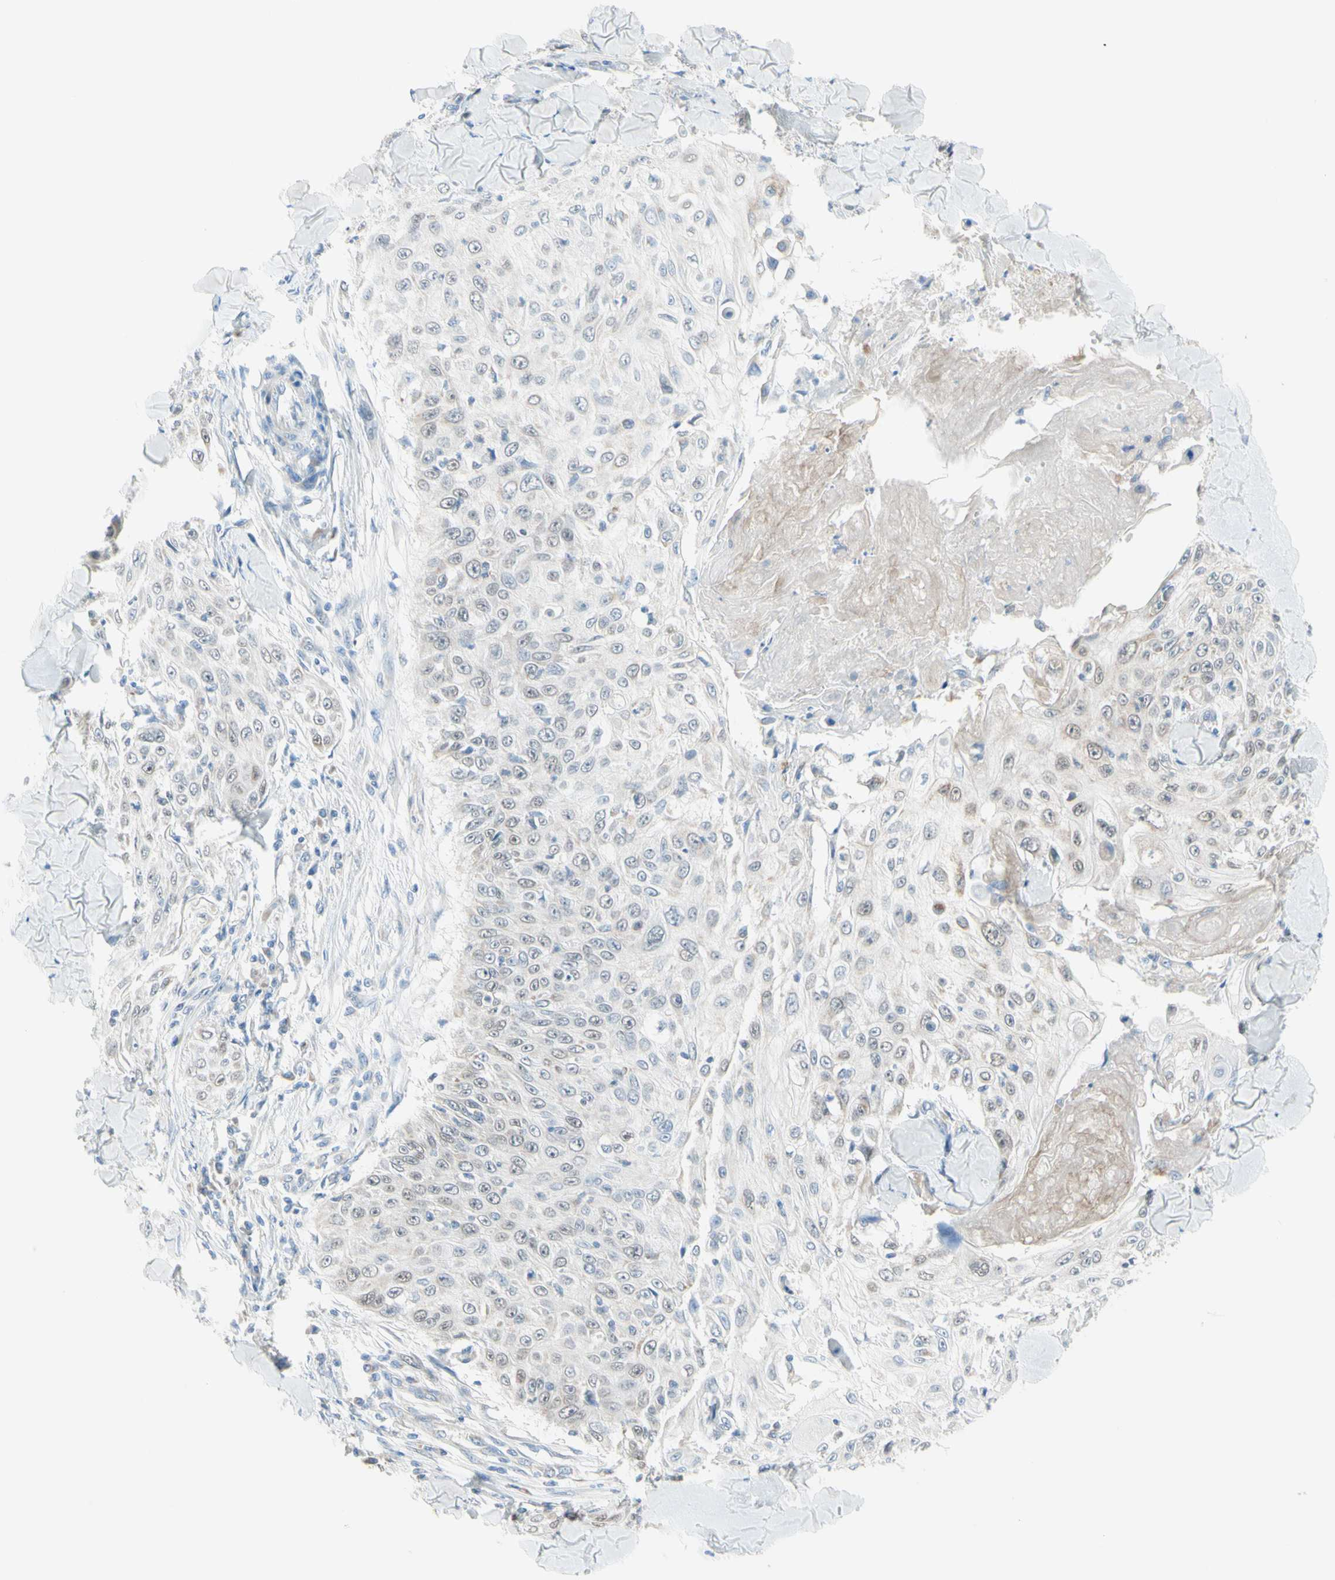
{"staining": {"intensity": "negative", "quantity": "none", "location": "none"}, "tissue": "skin cancer", "cell_type": "Tumor cells", "image_type": "cancer", "snomed": [{"axis": "morphology", "description": "Squamous cell carcinoma, NOS"}, {"axis": "topography", "description": "Skin"}], "caption": "DAB (3,3'-diaminobenzidine) immunohistochemical staining of skin squamous cell carcinoma shows no significant positivity in tumor cells.", "gene": "MFF", "patient": {"sex": "male", "age": 86}}